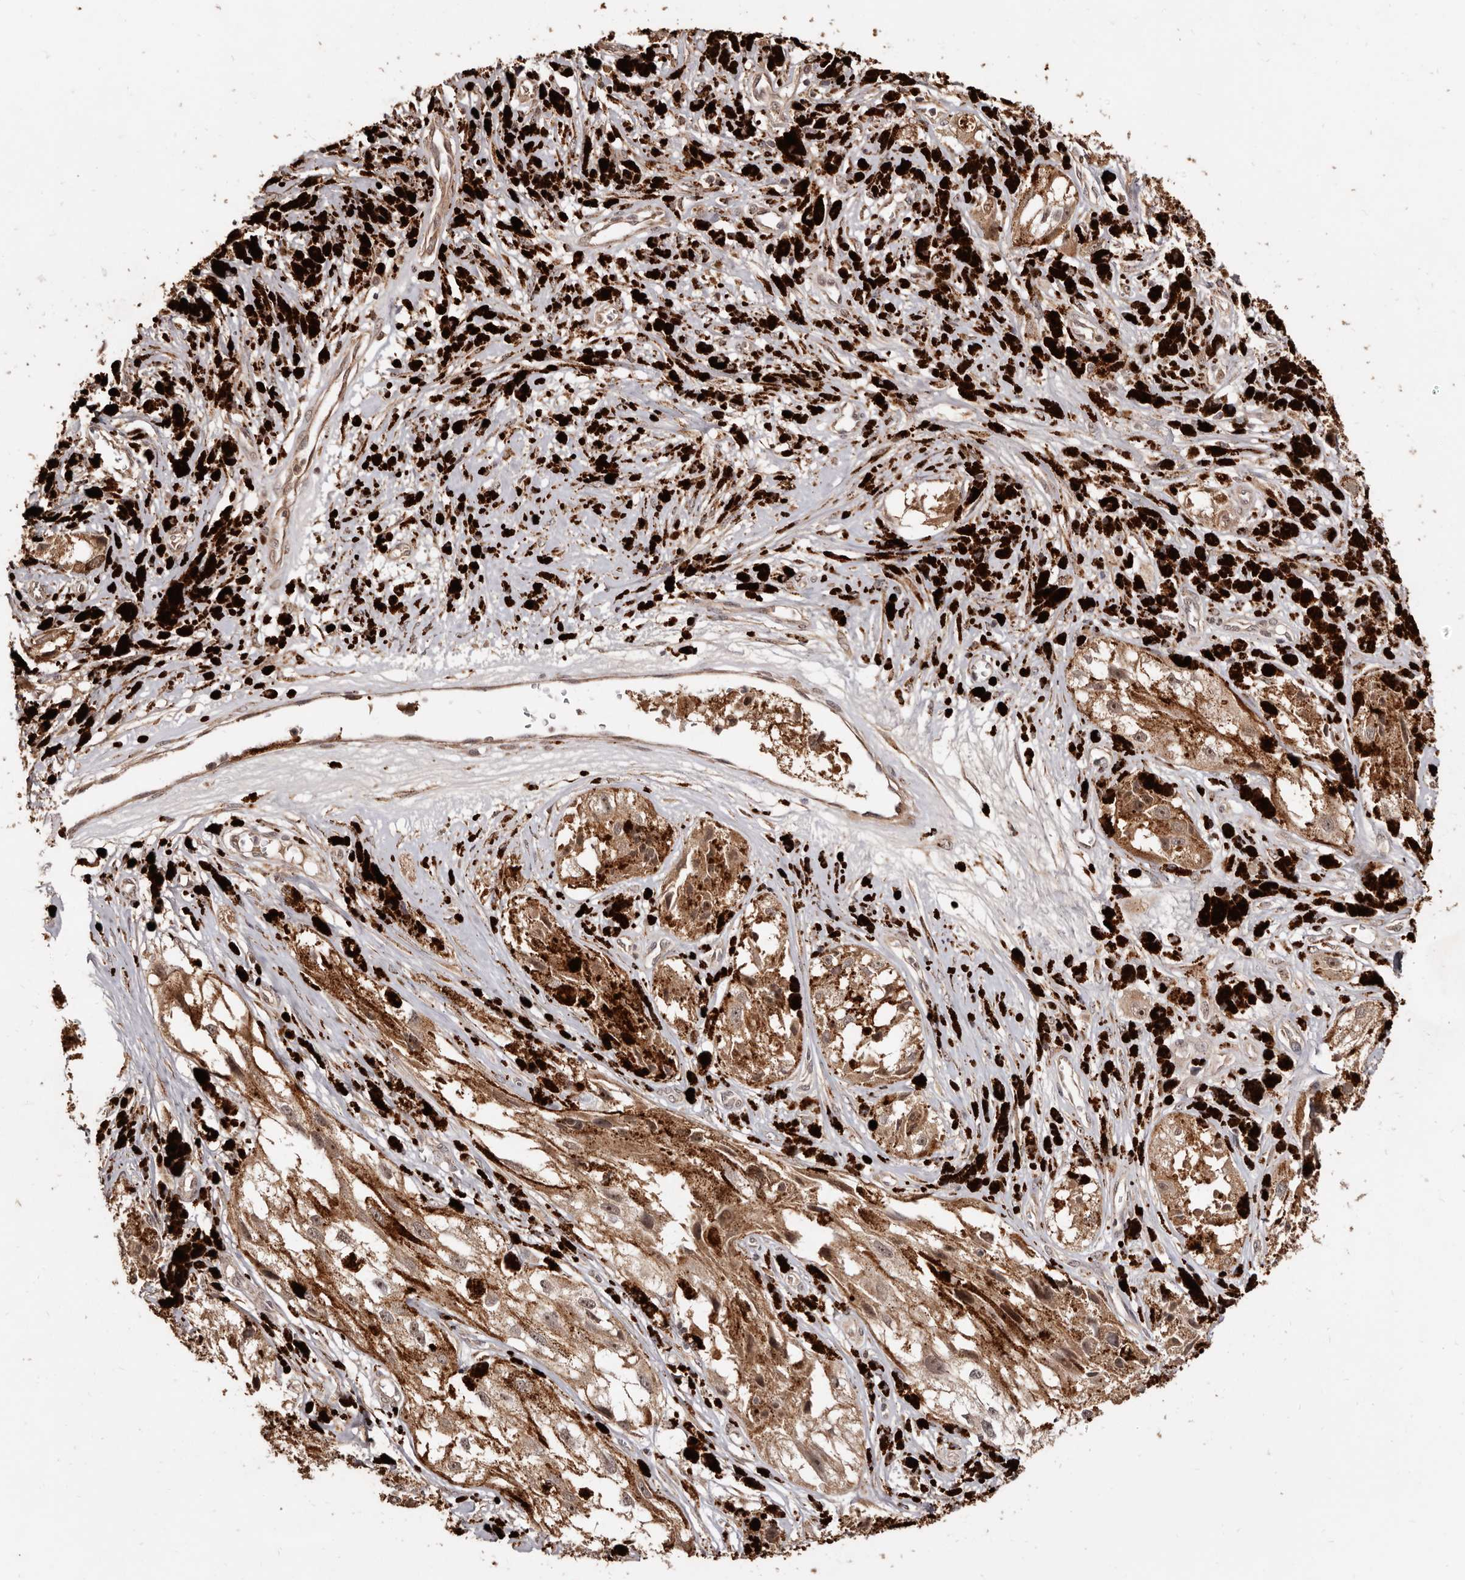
{"staining": {"intensity": "weak", "quantity": ">75%", "location": "cytoplasmic/membranous,nuclear"}, "tissue": "melanoma", "cell_type": "Tumor cells", "image_type": "cancer", "snomed": [{"axis": "morphology", "description": "Malignant melanoma, NOS"}, {"axis": "topography", "description": "Skin"}], "caption": "Melanoma stained for a protein shows weak cytoplasmic/membranous and nuclear positivity in tumor cells. The protein is shown in brown color, while the nuclei are stained blue.", "gene": "AKAP7", "patient": {"sex": "male", "age": 88}}